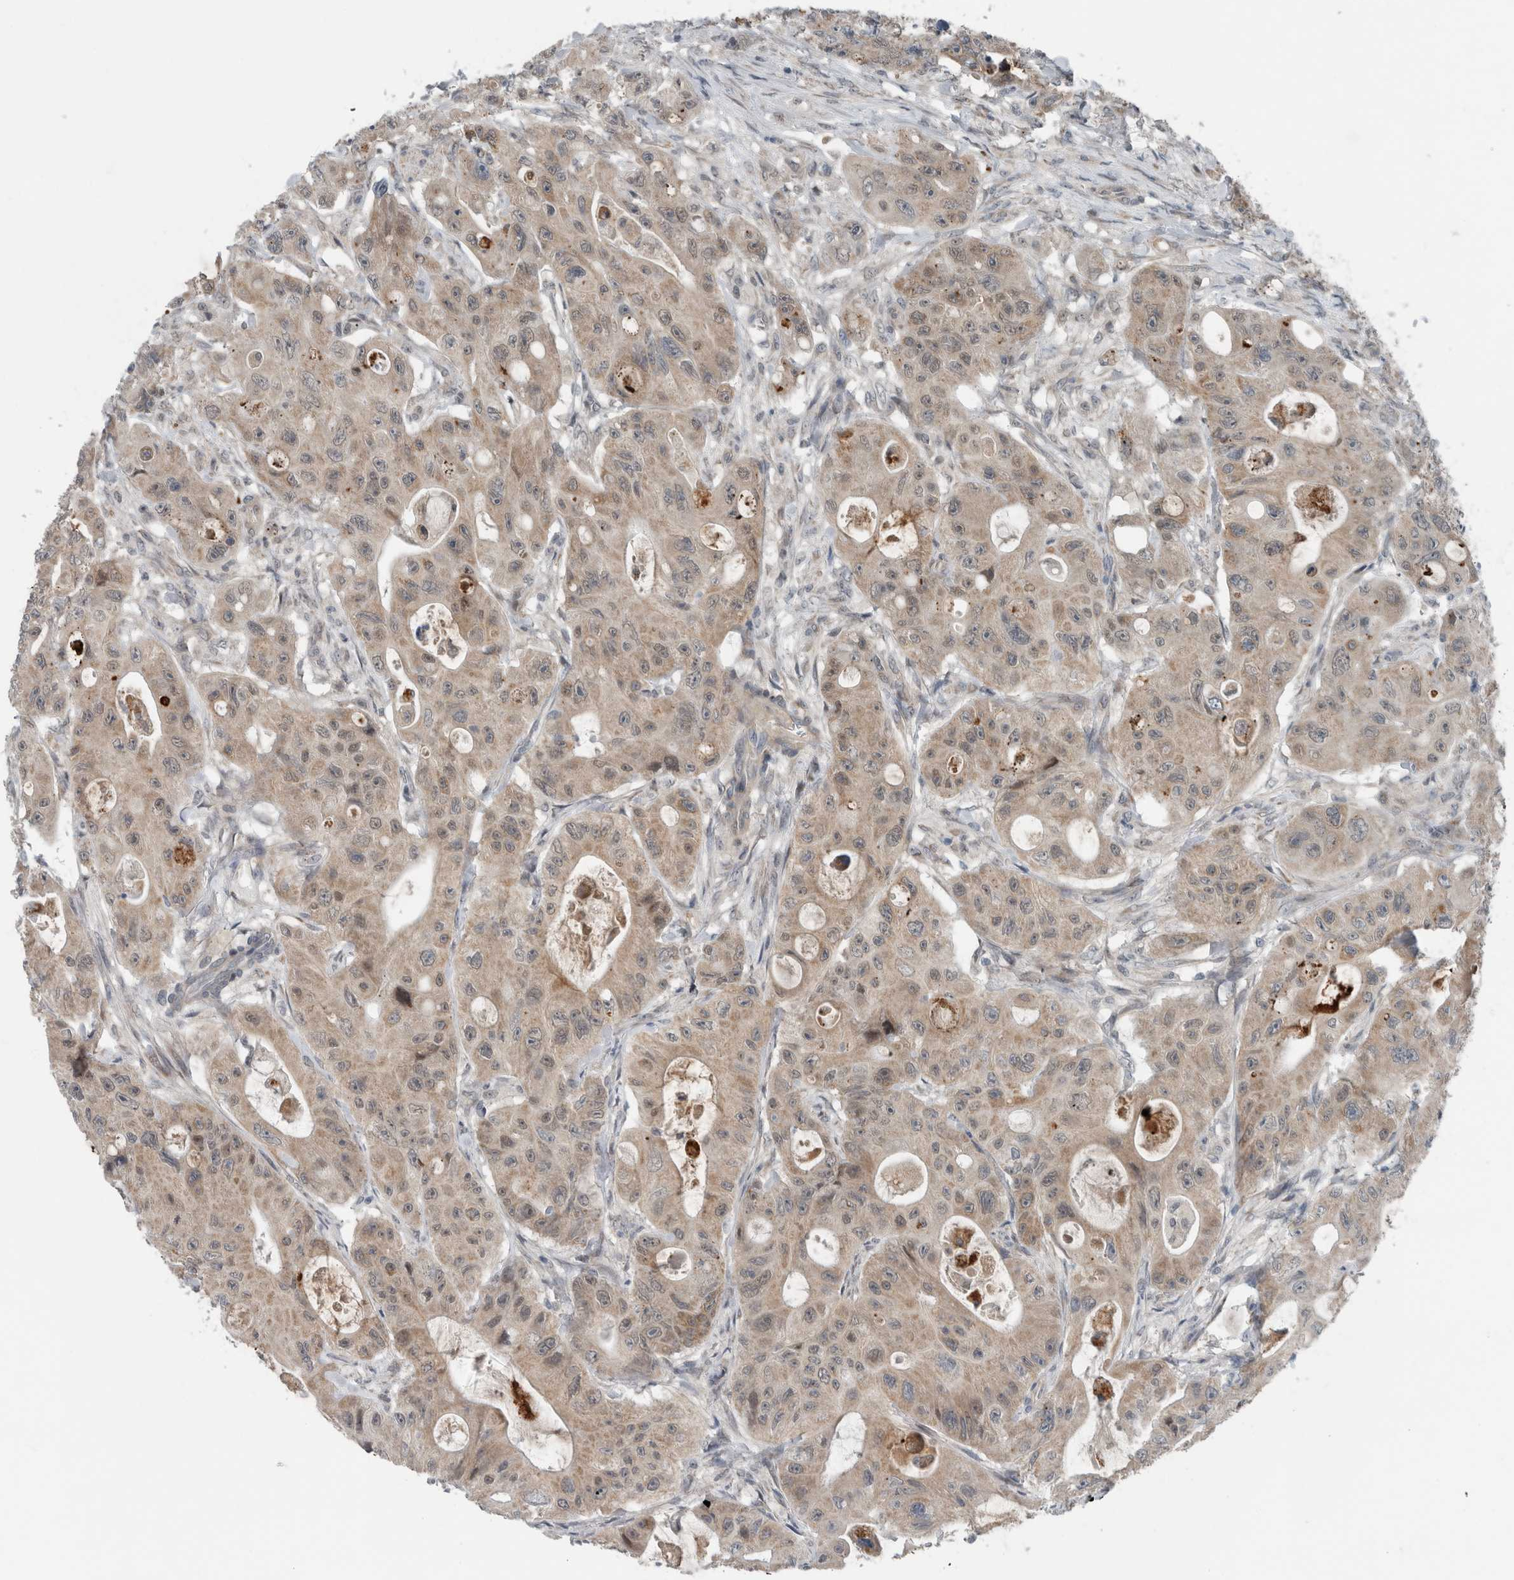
{"staining": {"intensity": "weak", "quantity": ">75%", "location": "cytoplasmic/membranous"}, "tissue": "colorectal cancer", "cell_type": "Tumor cells", "image_type": "cancer", "snomed": [{"axis": "morphology", "description": "Adenocarcinoma, NOS"}, {"axis": "topography", "description": "Colon"}], "caption": "Immunohistochemistry (IHC) image of neoplastic tissue: human colorectal cancer stained using immunohistochemistry displays low levels of weak protein expression localized specifically in the cytoplasmic/membranous of tumor cells, appearing as a cytoplasmic/membranous brown color.", "gene": "GBA2", "patient": {"sex": "female", "age": 46}}